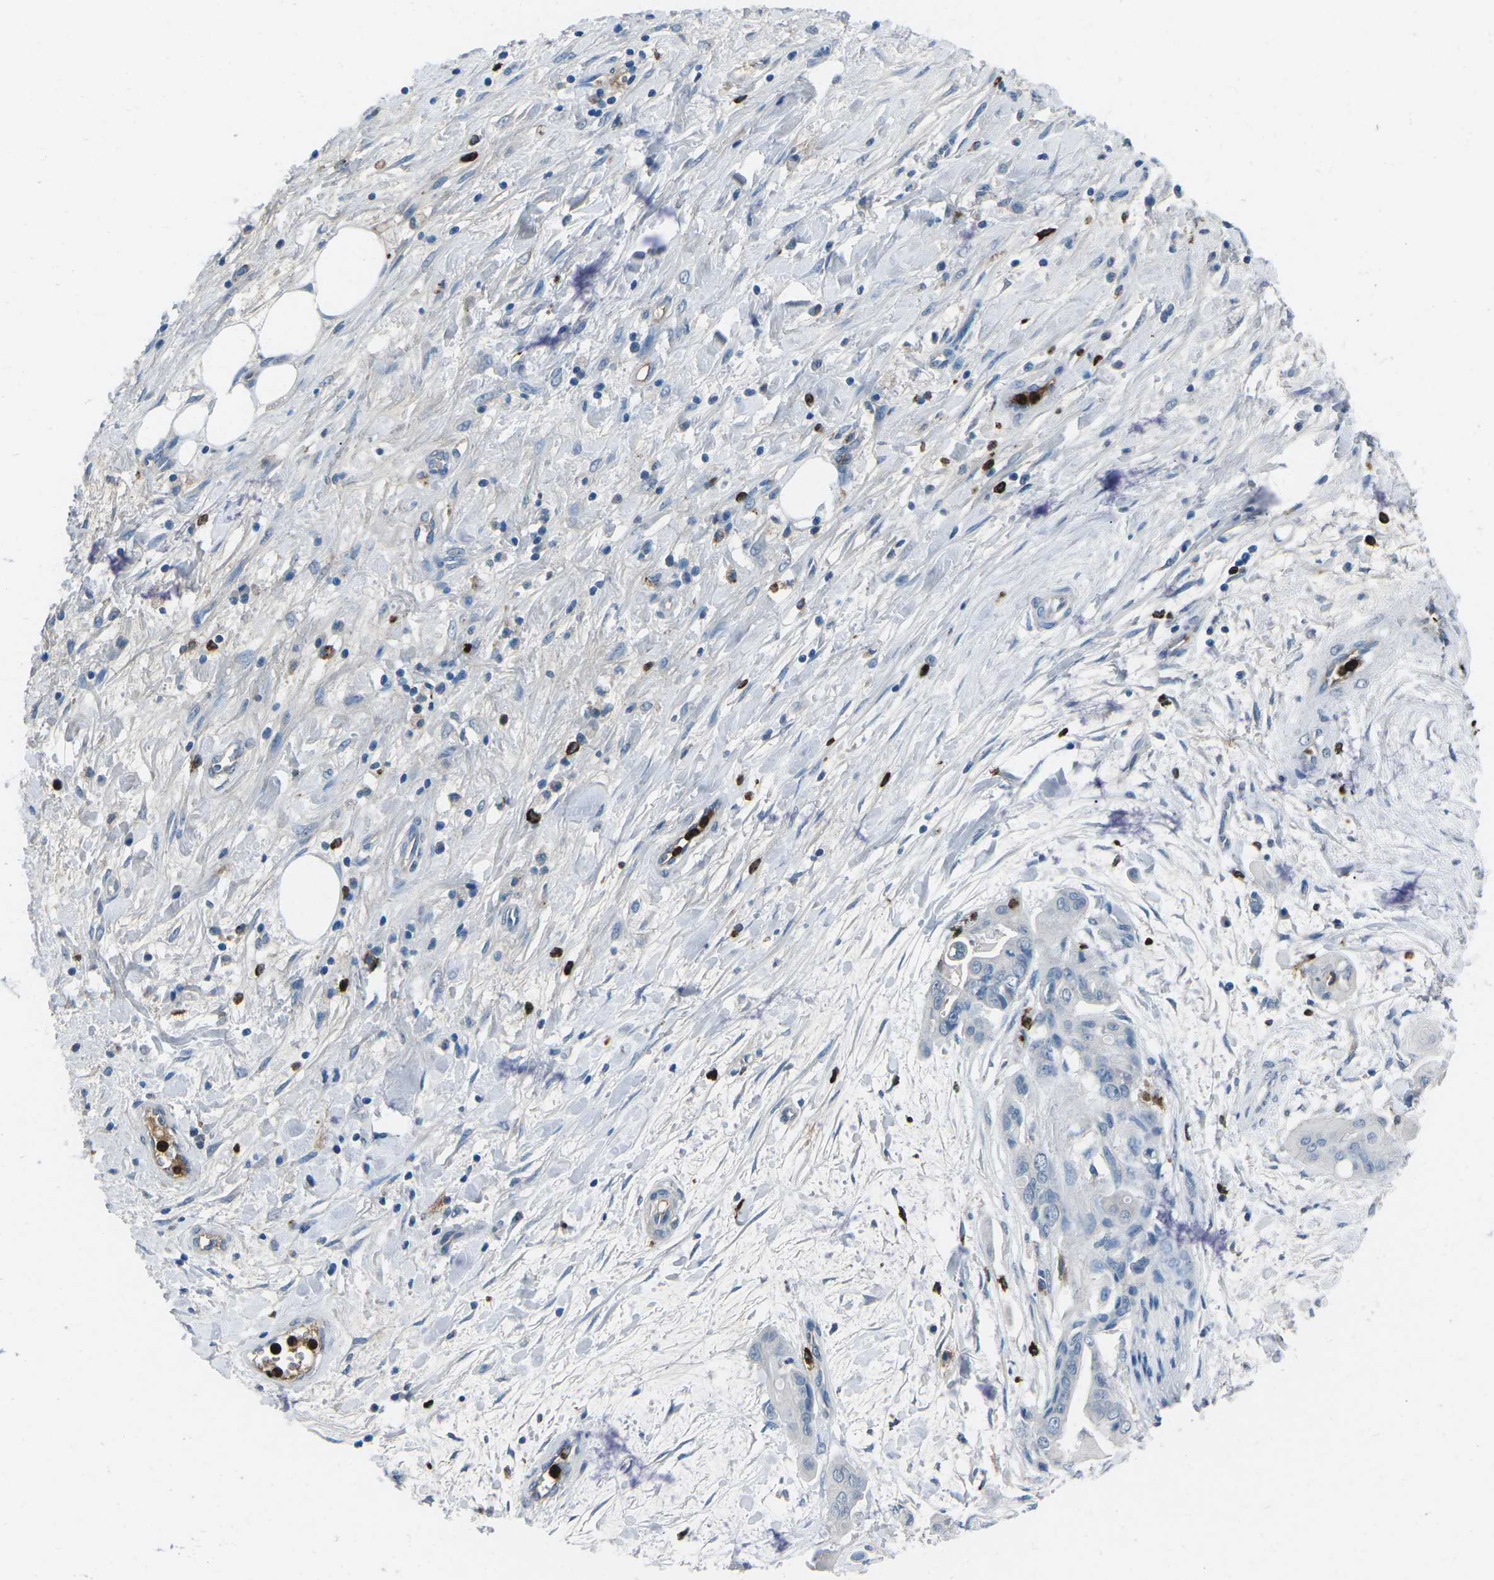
{"staining": {"intensity": "negative", "quantity": "none", "location": "none"}, "tissue": "pancreatic cancer", "cell_type": "Tumor cells", "image_type": "cancer", "snomed": [{"axis": "morphology", "description": "Adenocarcinoma, NOS"}, {"axis": "topography", "description": "Pancreas"}], "caption": "A high-resolution image shows IHC staining of pancreatic cancer, which exhibits no significant staining in tumor cells.", "gene": "FCN1", "patient": {"sex": "female", "age": 75}}